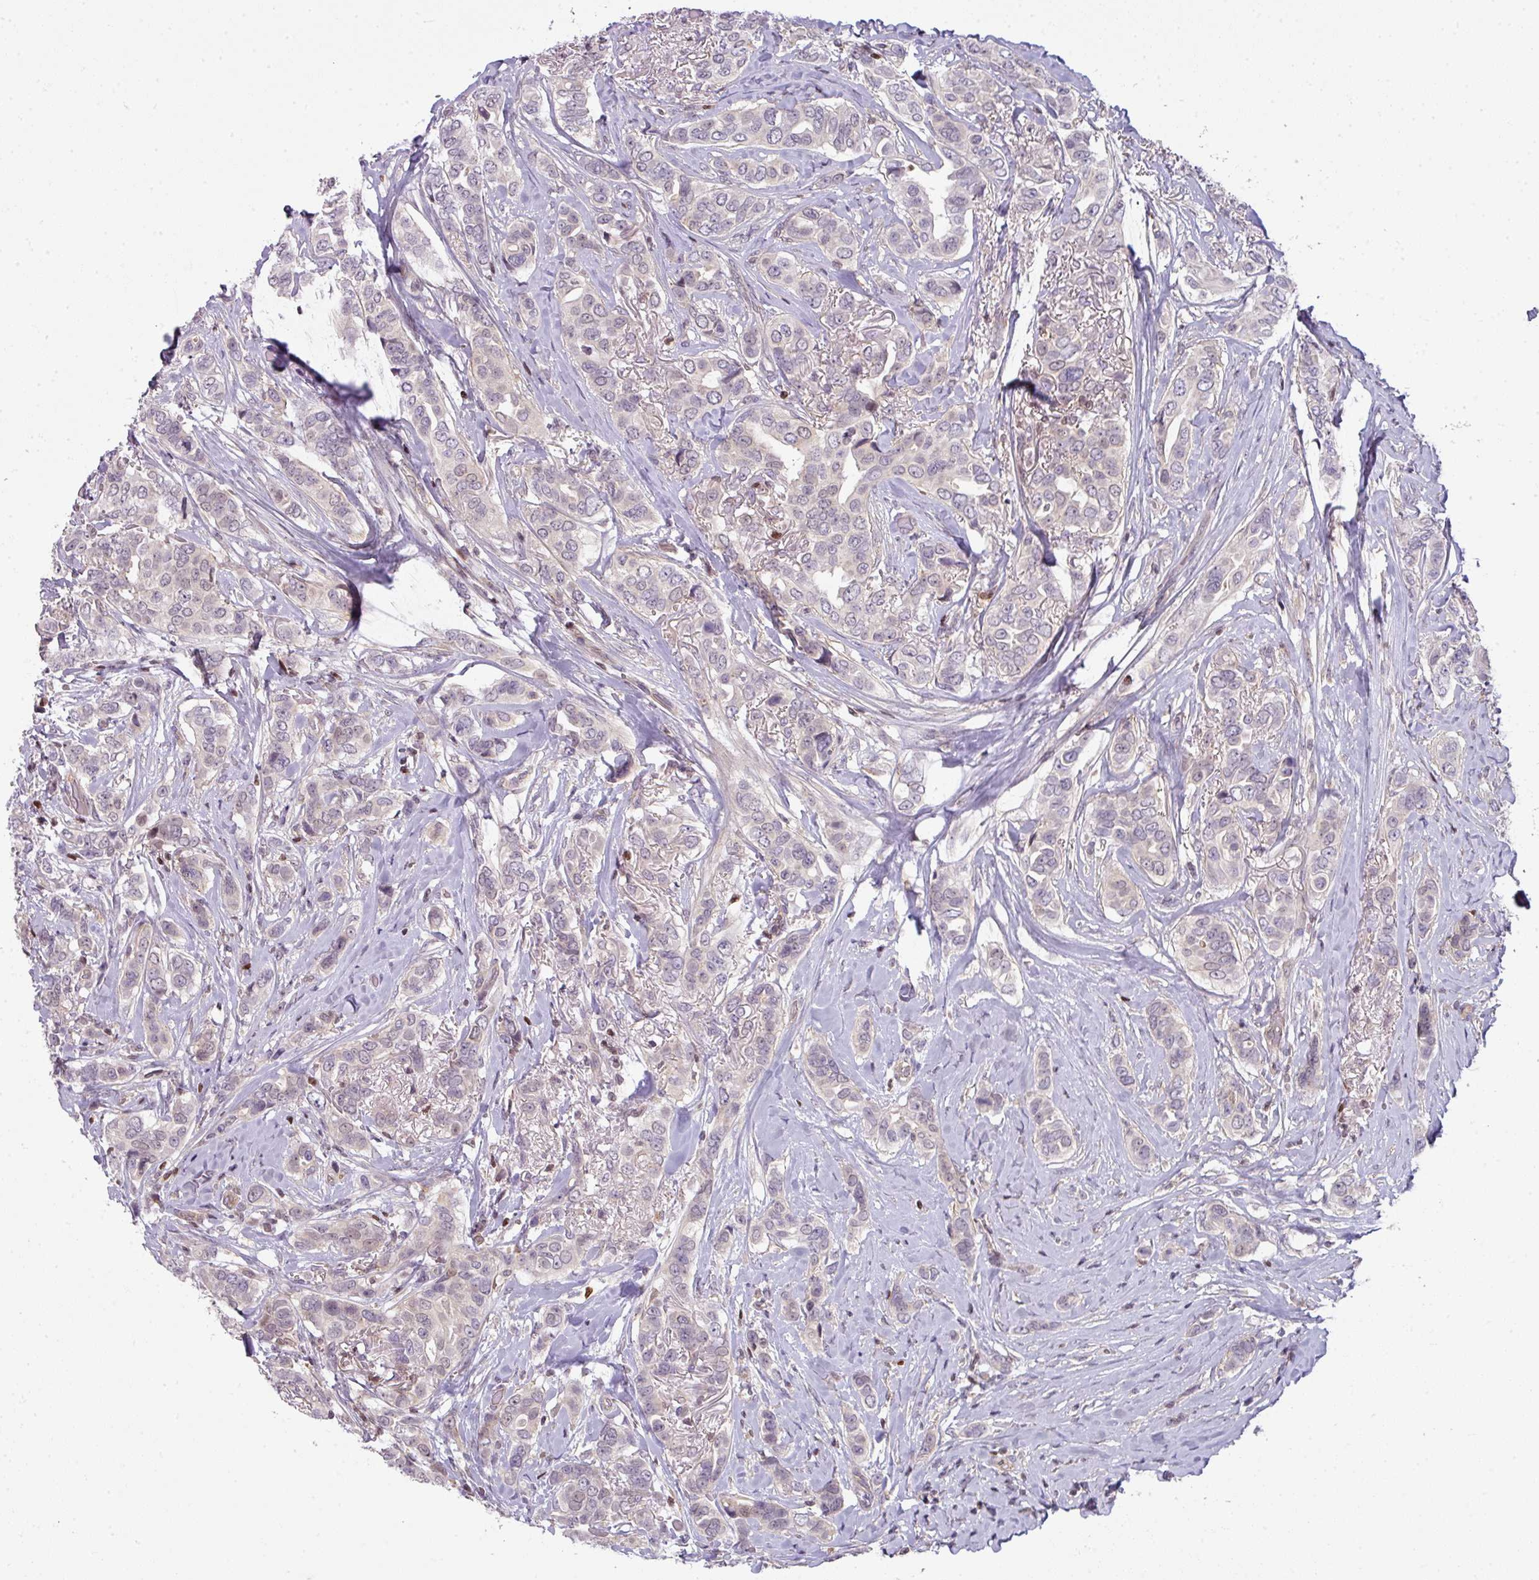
{"staining": {"intensity": "negative", "quantity": "none", "location": "none"}, "tissue": "breast cancer", "cell_type": "Tumor cells", "image_type": "cancer", "snomed": [{"axis": "morphology", "description": "Lobular carcinoma"}, {"axis": "topography", "description": "Breast"}], "caption": "Micrograph shows no significant protein staining in tumor cells of lobular carcinoma (breast).", "gene": "STAT5A", "patient": {"sex": "female", "age": 51}}